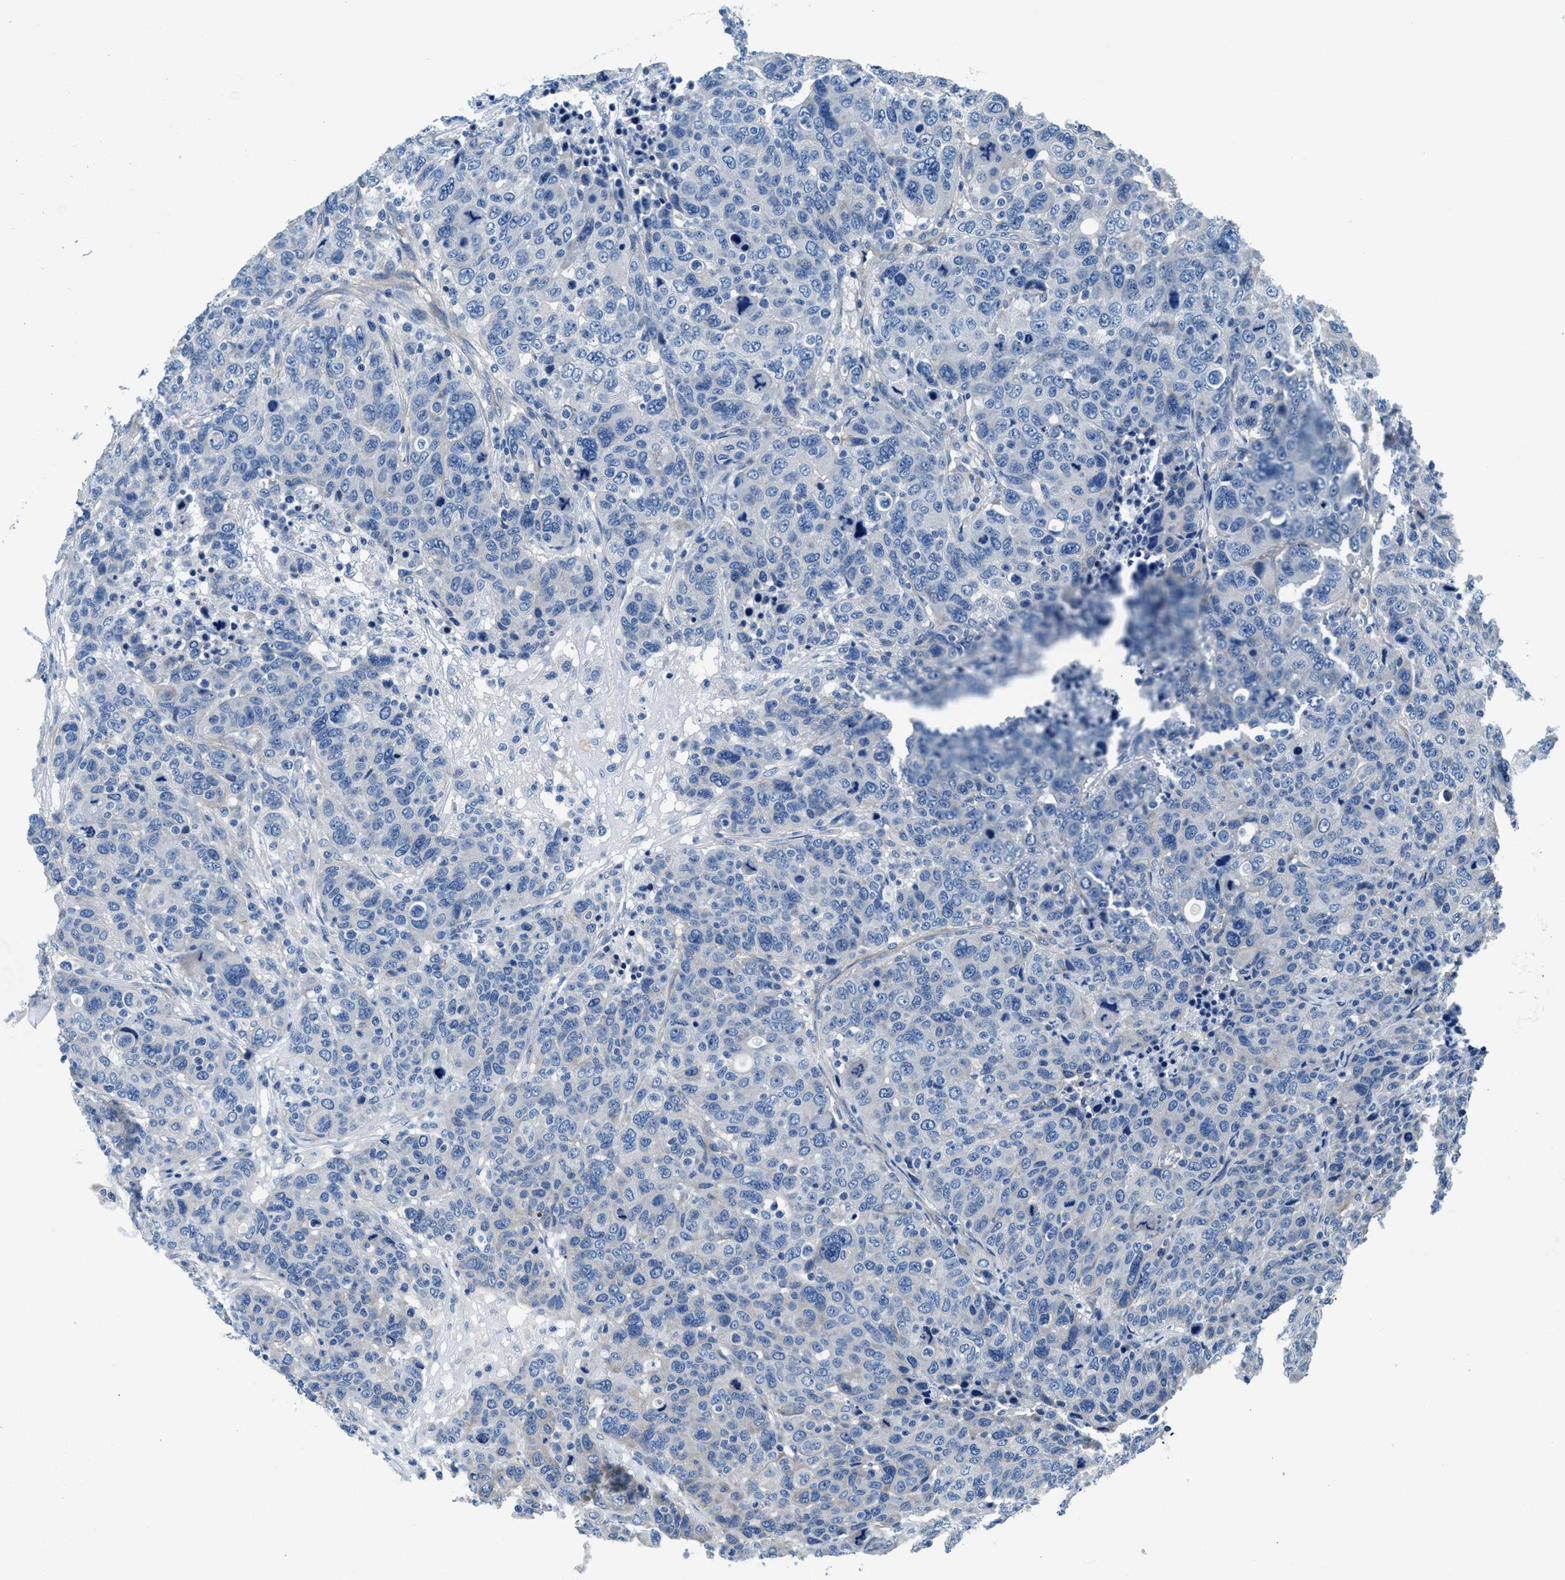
{"staining": {"intensity": "negative", "quantity": "none", "location": "none"}, "tissue": "breast cancer", "cell_type": "Tumor cells", "image_type": "cancer", "snomed": [{"axis": "morphology", "description": "Duct carcinoma"}, {"axis": "topography", "description": "Breast"}], "caption": "IHC image of breast infiltrating ductal carcinoma stained for a protein (brown), which shows no expression in tumor cells.", "gene": "CDRT4", "patient": {"sex": "female", "age": 37}}